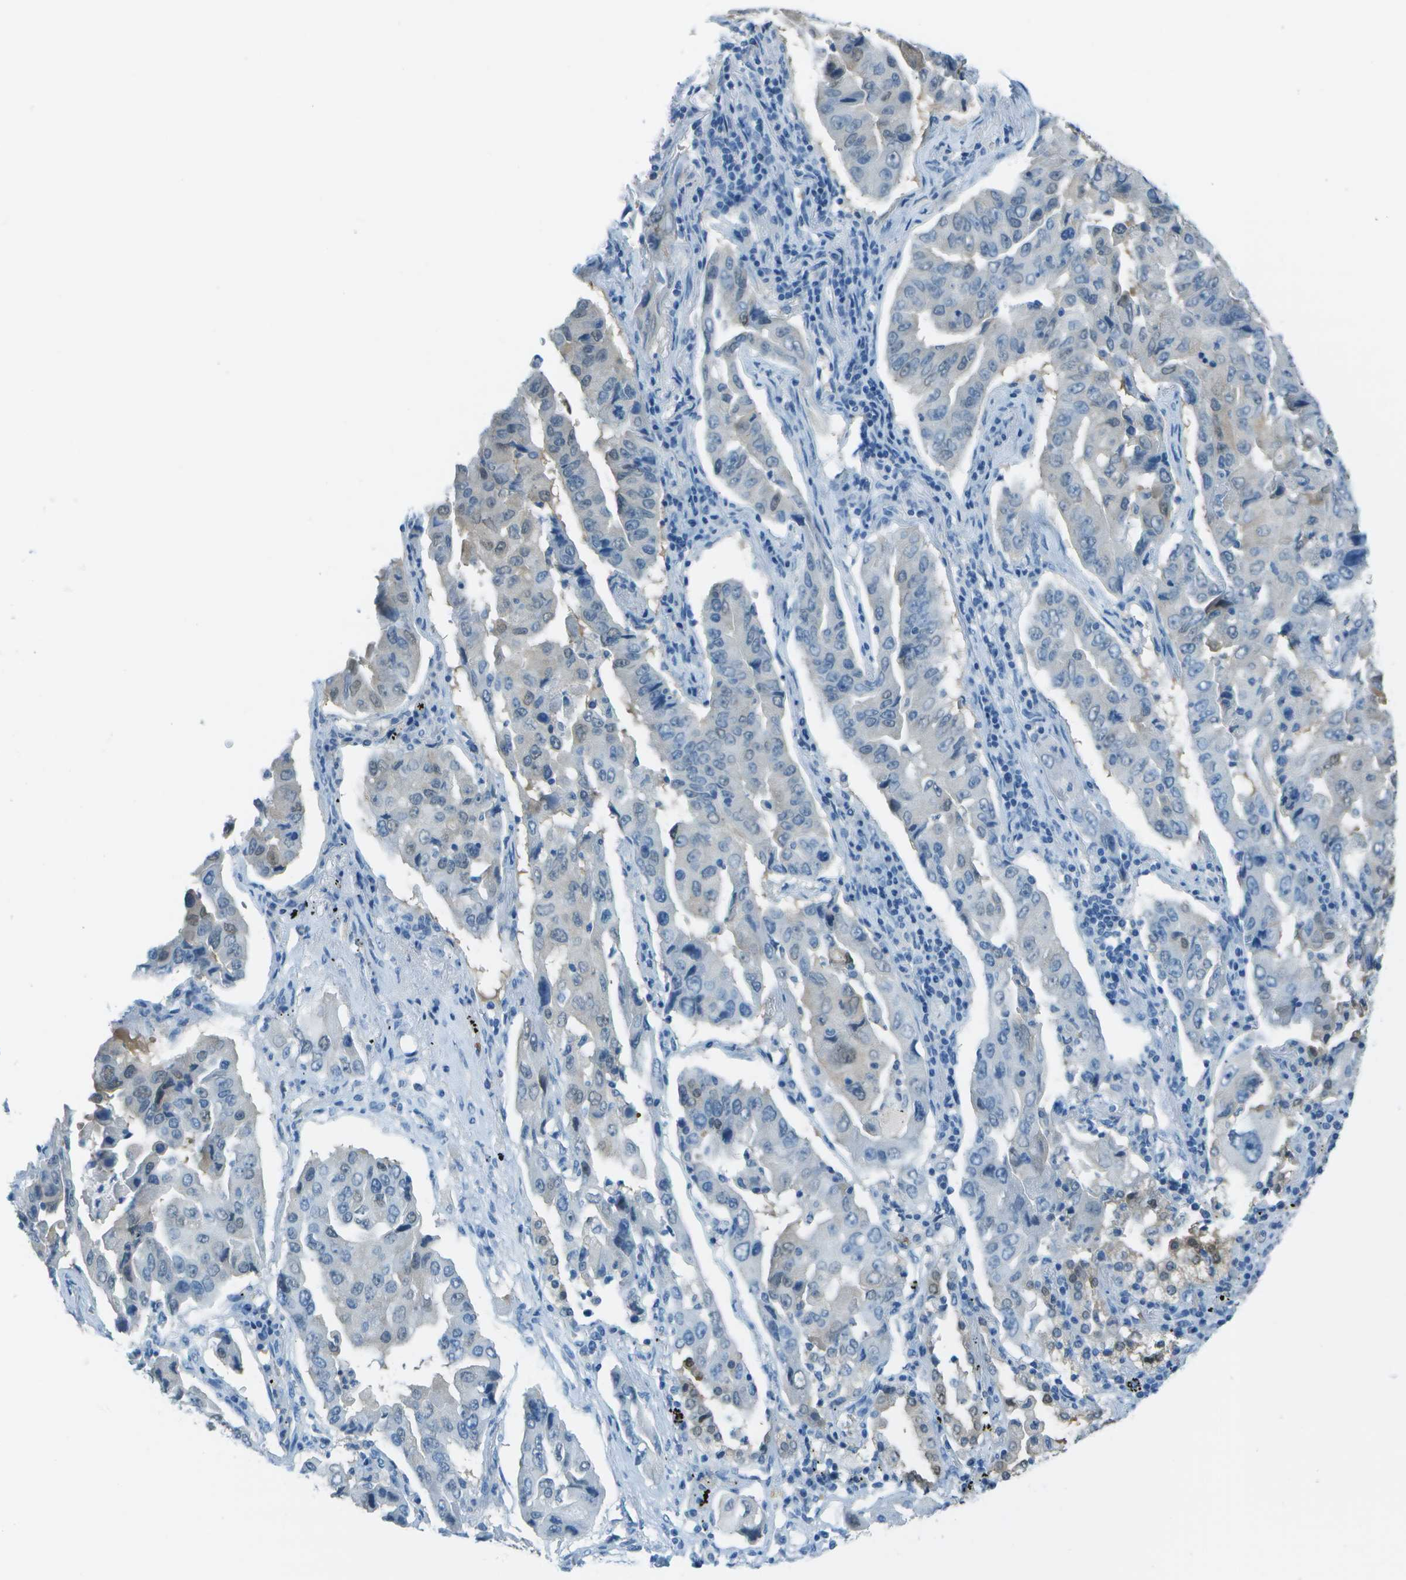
{"staining": {"intensity": "negative", "quantity": "none", "location": "none"}, "tissue": "lung cancer", "cell_type": "Tumor cells", "image_type": "cancer", "snomed": [{"axis": "morphology", "description": "Adenocarcinoma, NOS"}, {"axis": "topography", "description": "Lung"}], "caption": "IHC image of neoplastic tissue: lung cancer stained with DAB reveals no significant protein staining in tumor cells.", "gene": "ASL", "patient": {"sex": "female", "age": 65}}